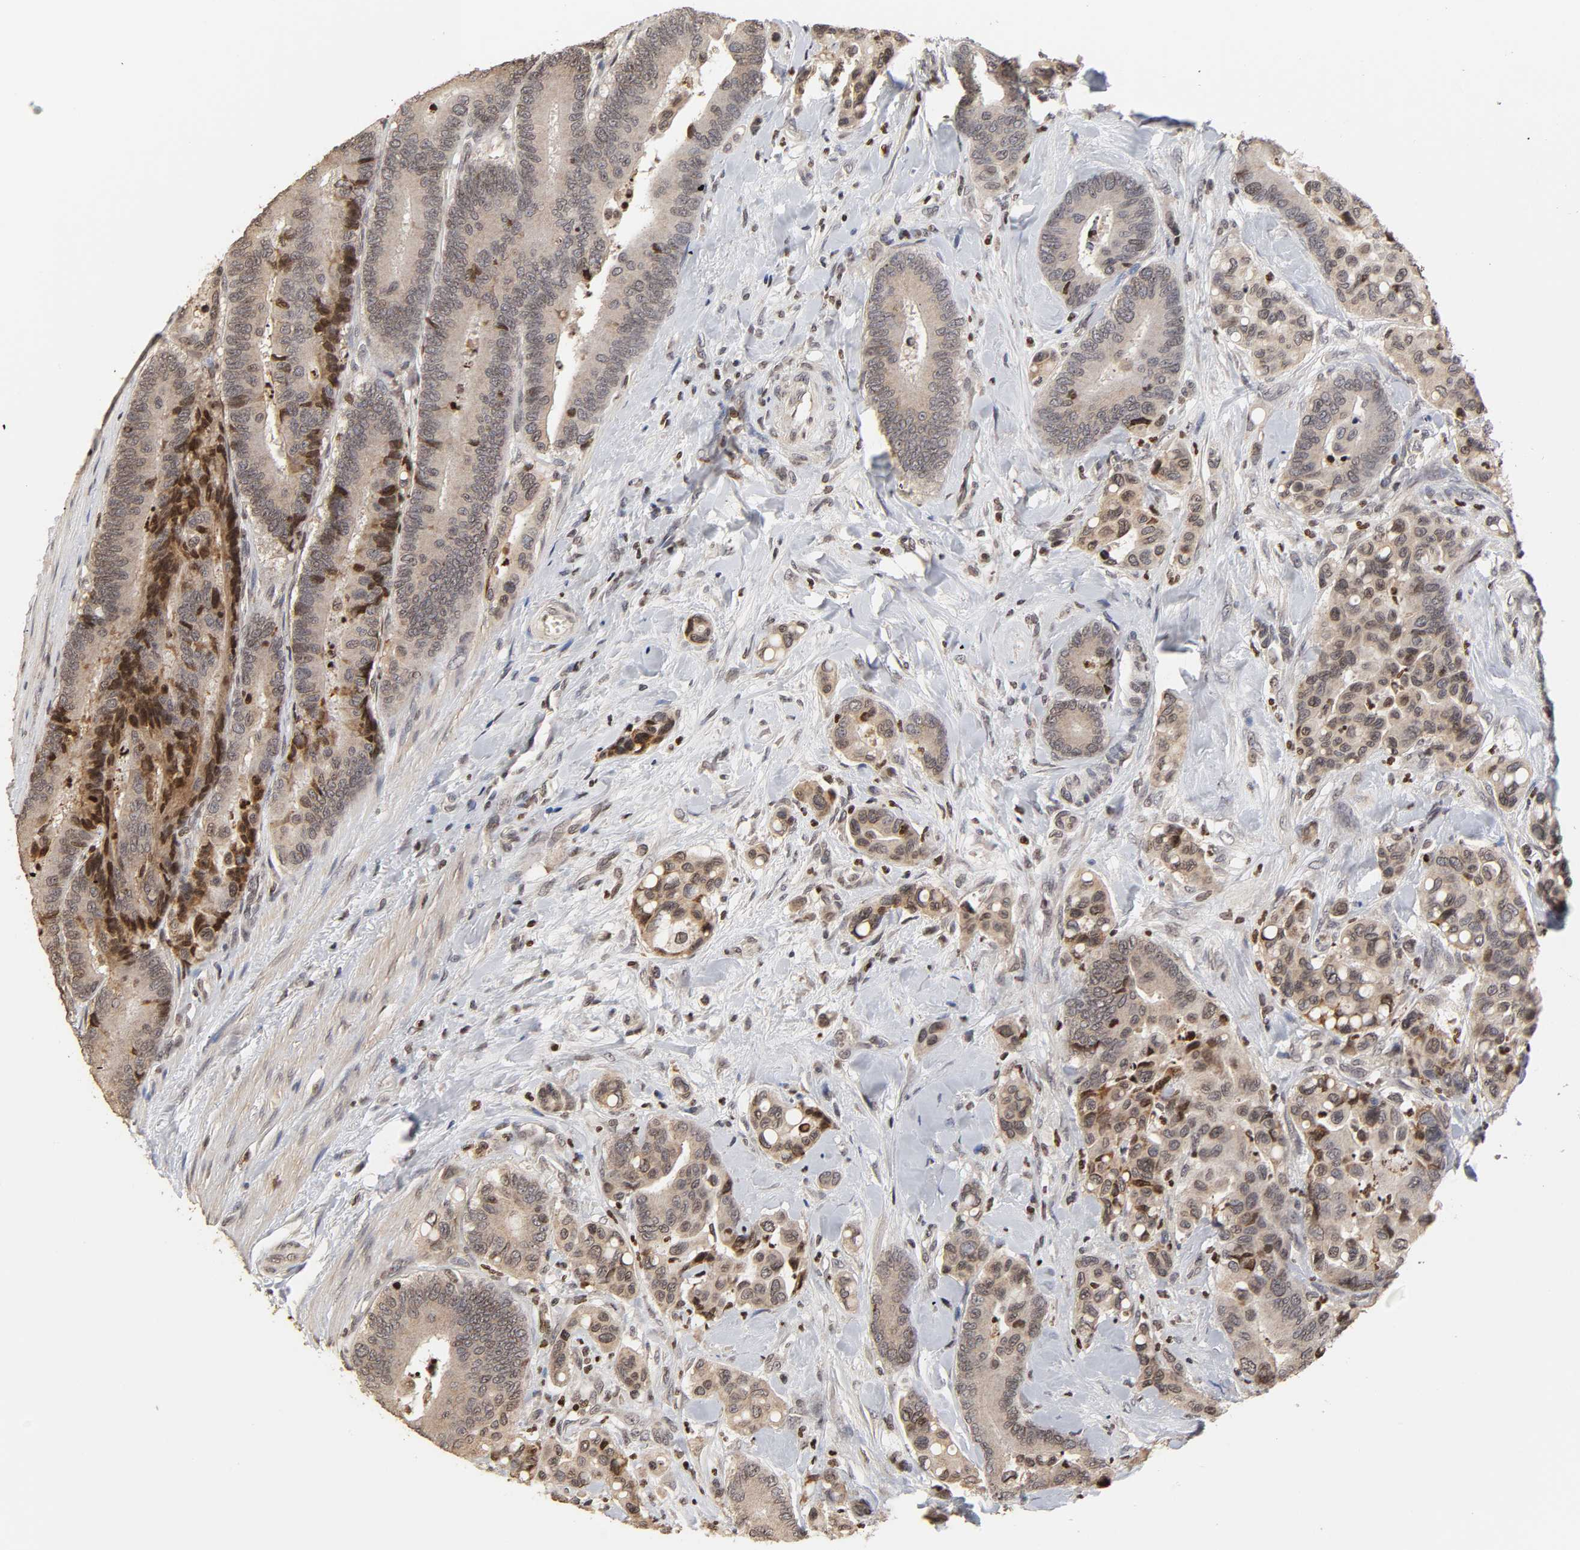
{"staining": {"intensity": "strong", "quantity": "<25%", "location": "nuclear"}, "tissue": "colorectal cancer", "cell_type": "Tumor cells", "image_type": "cancer", "snomed": [{"axis": "morphology", "description": "Normal tissue, NOS"}, {"axis": "morphology", "description": "Adenocarcinoma, NOS"}, {"axis": "topography", "description": "Colon"}], "caption": "The immunohistochemical stain highlights strong nuclear staining in tumor cells of colorectal cancer tissue.", "gene": "ZNF473", "patient": {"sex": "male", "age": 82}}